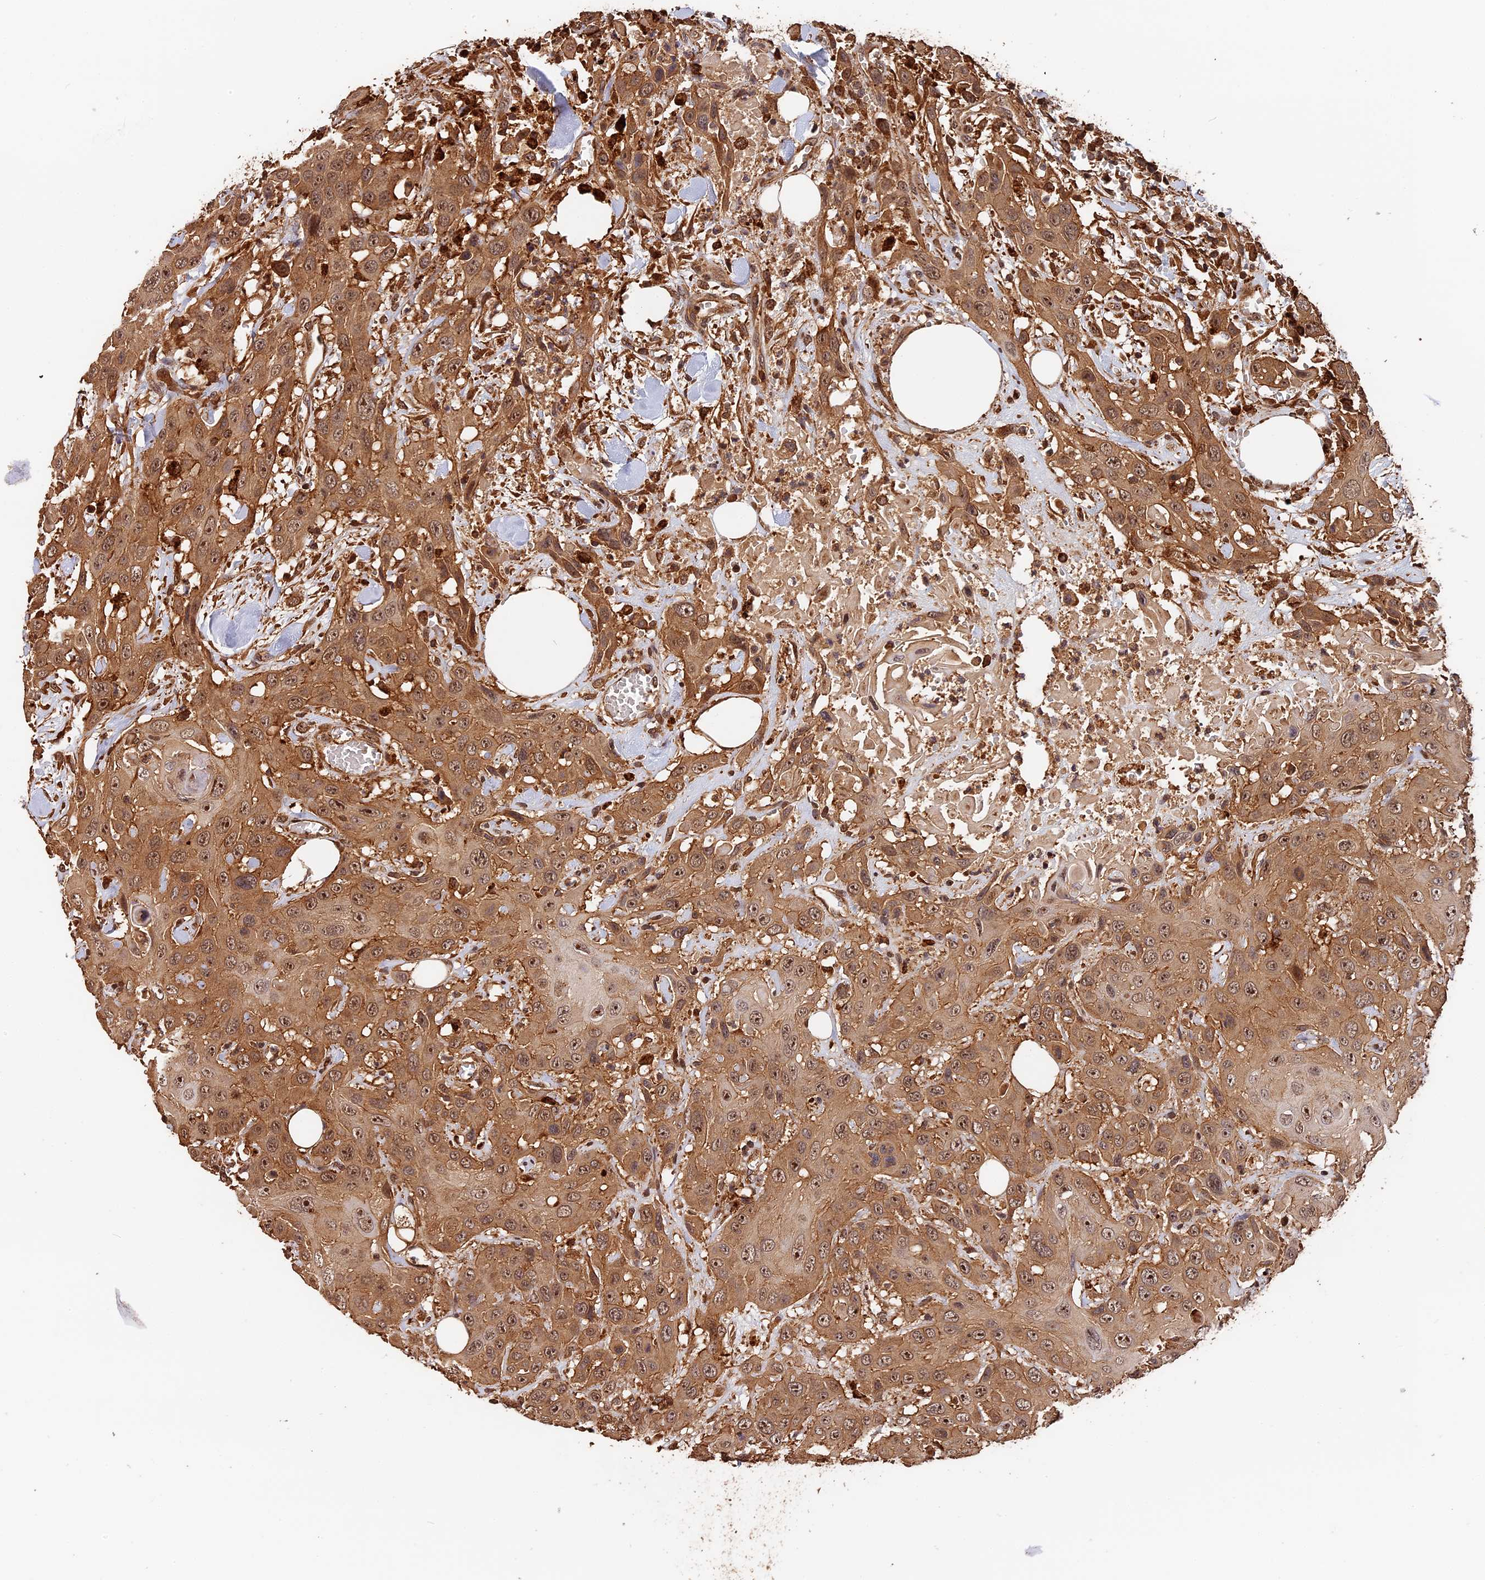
{"staining": {"intensity": "moderate", "quantity": ">75%", "location": "cytoplasmic/membranous,nuclear"}, "tissue": "head and neck cancer", "cell_type": "Tumor cells", "image_type": "cancer", "snomed": [{"axis": "morphology", "description": "Squamous cell carcinoma, NOS"}, {"axis": "topography", "description": "Head-Neck"}], "caption": "IHC micrograph of head and neck squamous cell carcinoma stained for a protein (brown), which shows medium levels of moderate cytoplasmic/membranous and nuclear positivity in about >75% of tumor cells.", "gene": "MMP15", "patient": {"sex": "male", "age": 81}}